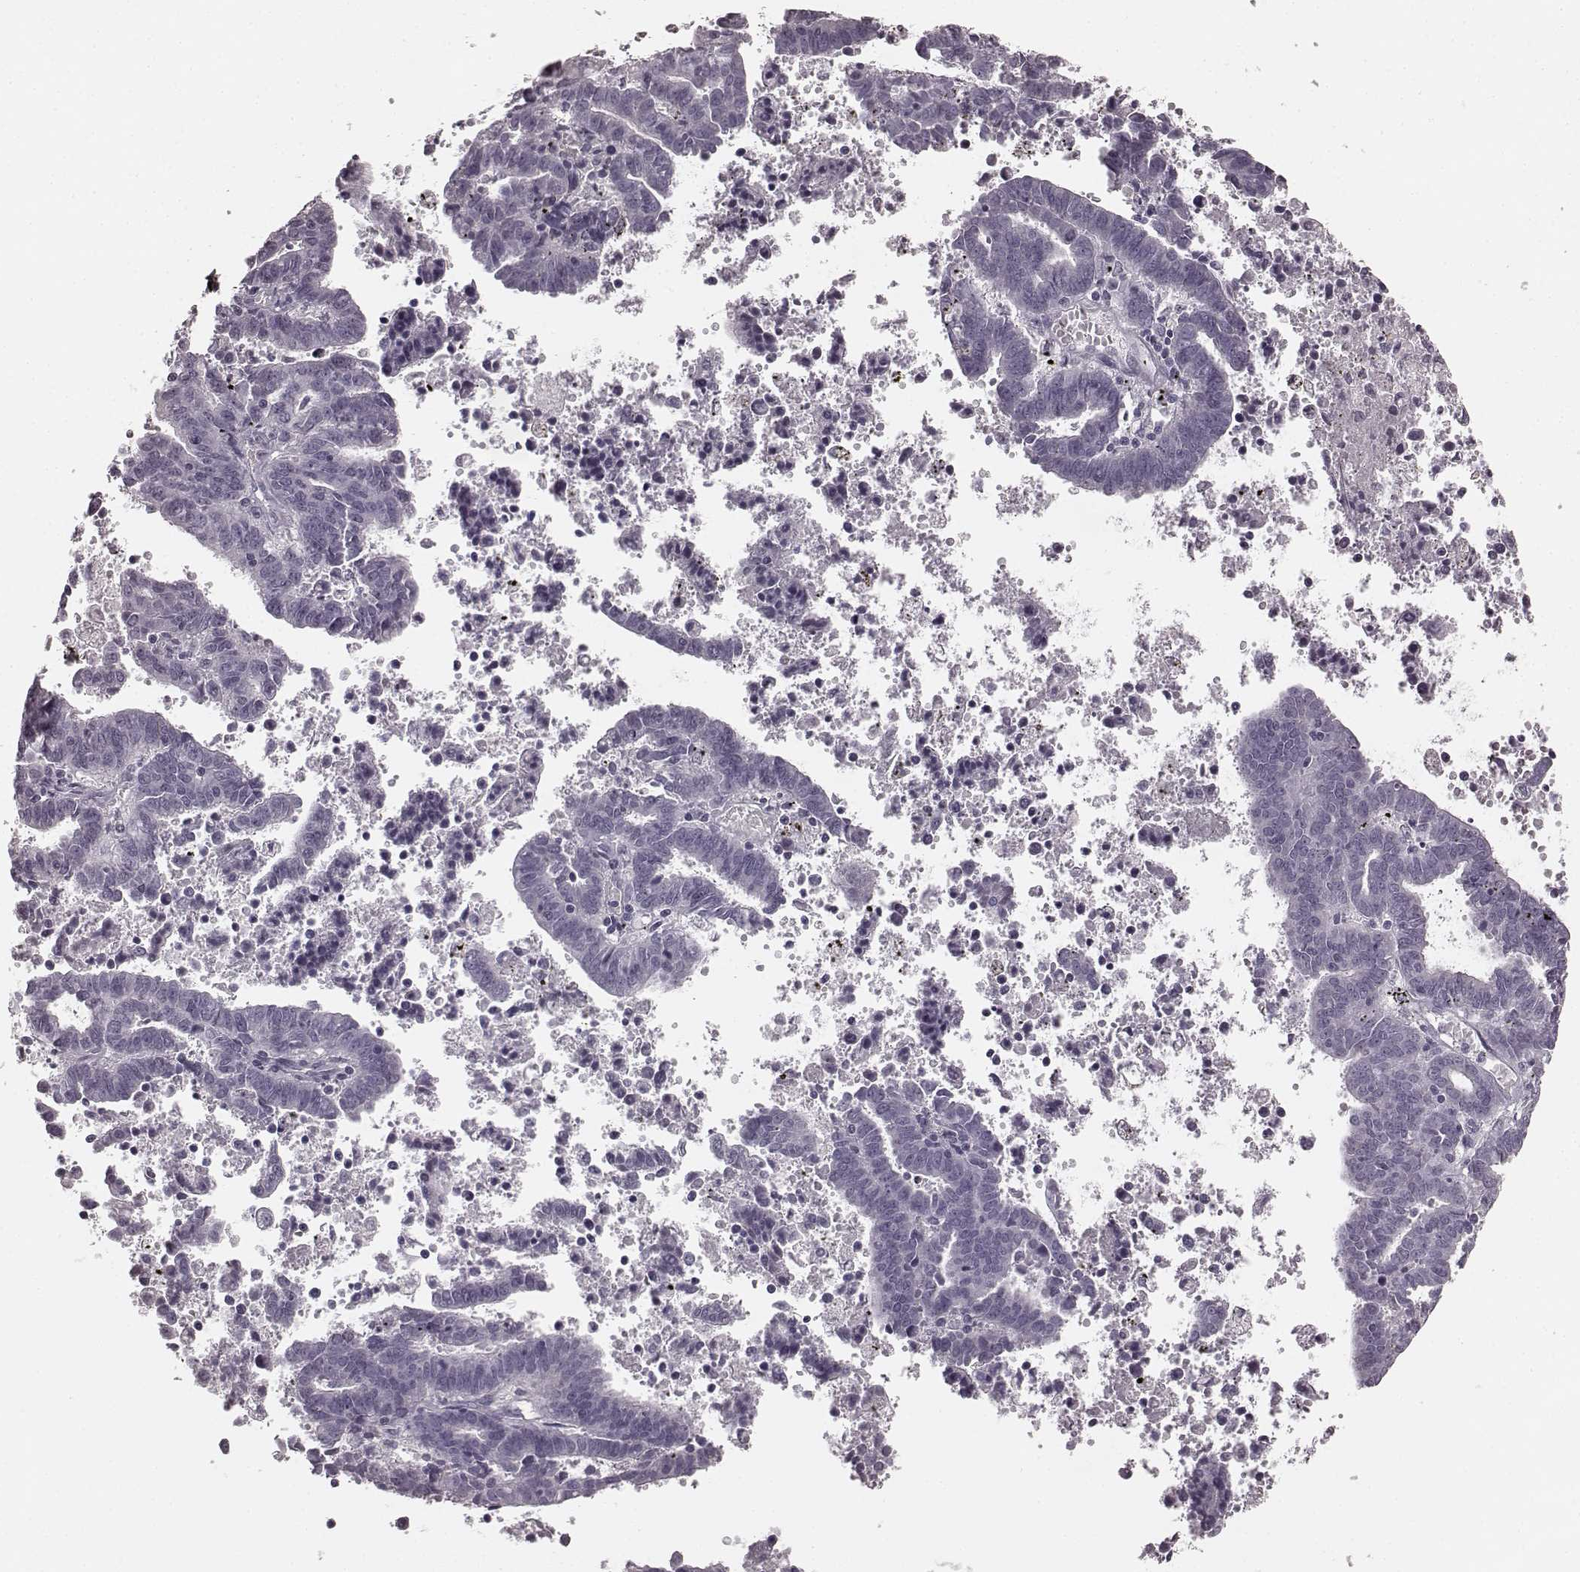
{"staining": {"intensity": "negative", "quantity": "none", "location": "none"}, "tissue": "endometrial cancer", "cell_type": "Tumor cells", "image_type": "cancer", "snomed": [{"axis": "morphology", "description": "Adenocarcinoma, NOS"}, {"axis": "topography", "description": "Uterus"}], "caption": "Endometrial cancer was stained to show a protein in brown. There is no significant expression in tumor cells. (DAB (3,3'-diaminobenzidine) immunohistochemistry, high magnification).", "gene": "RIT2", "patient": {"sex": "female", "age": 83}}